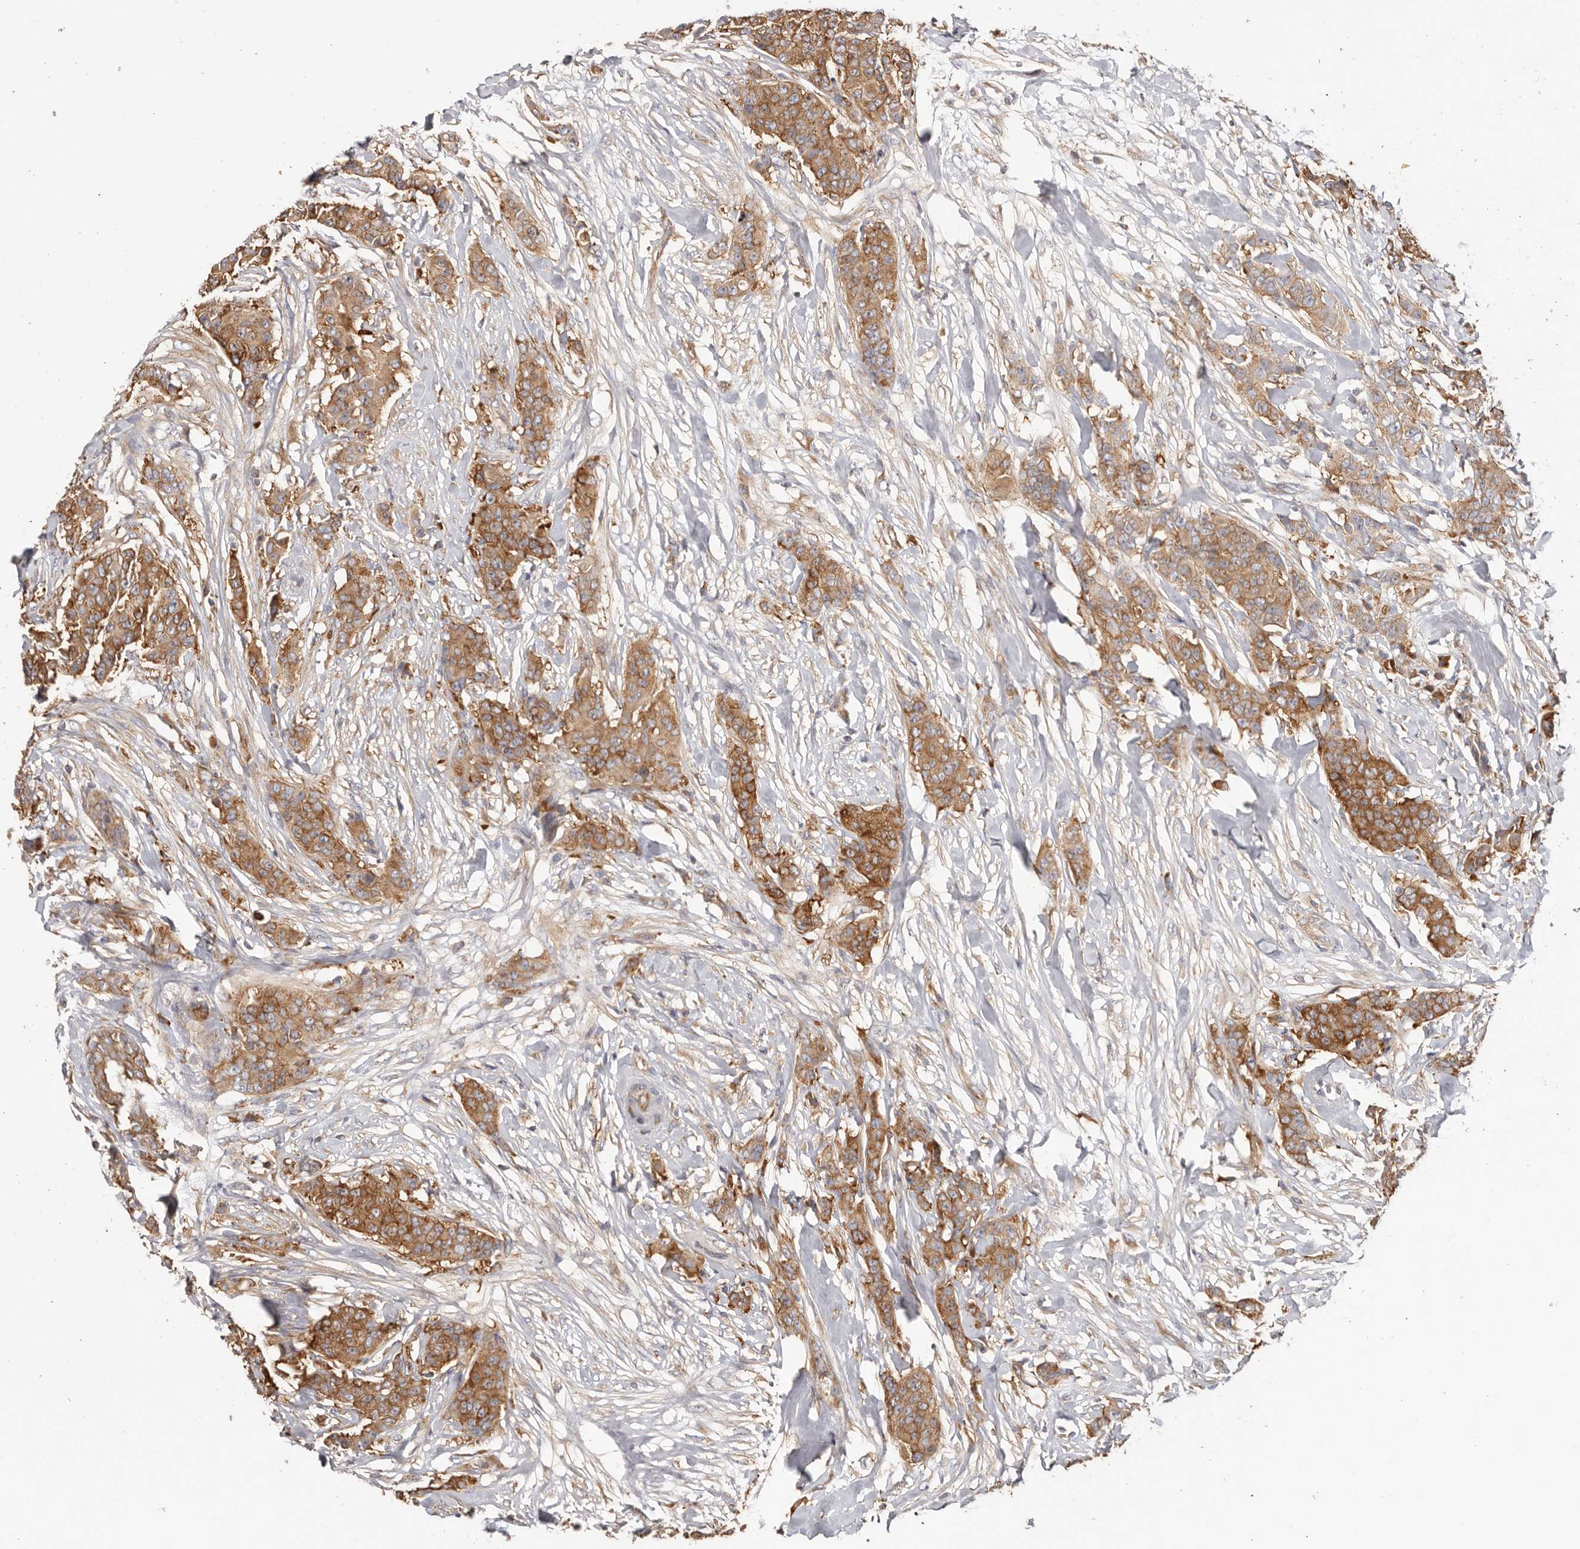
{"staining": {"intensity": "moderate", "quantity": ">75%", "location": "cytoplasmic/membranous"}, "tissue": "breast cancer", "cell_type": "Tumor cells", "image_type": "cancer", "snomed": [{"axis": "morphology", "description": "Duct carcinoma"}, {"axis": "topography", "description": "Breast"}], "caption": "IHC image of neoplastic tissue: human intraductal carcinoma (breast) stained using immunohistochemistry (IHC) displays medium levels of moderate protein expression localized specifically in the cytoplasmic/membranous of tumor cells, appearing as a cytoplasmic/membranous brown color.", "gene": "EPRS1", "patient": {"sex": "female", "age": 40}}